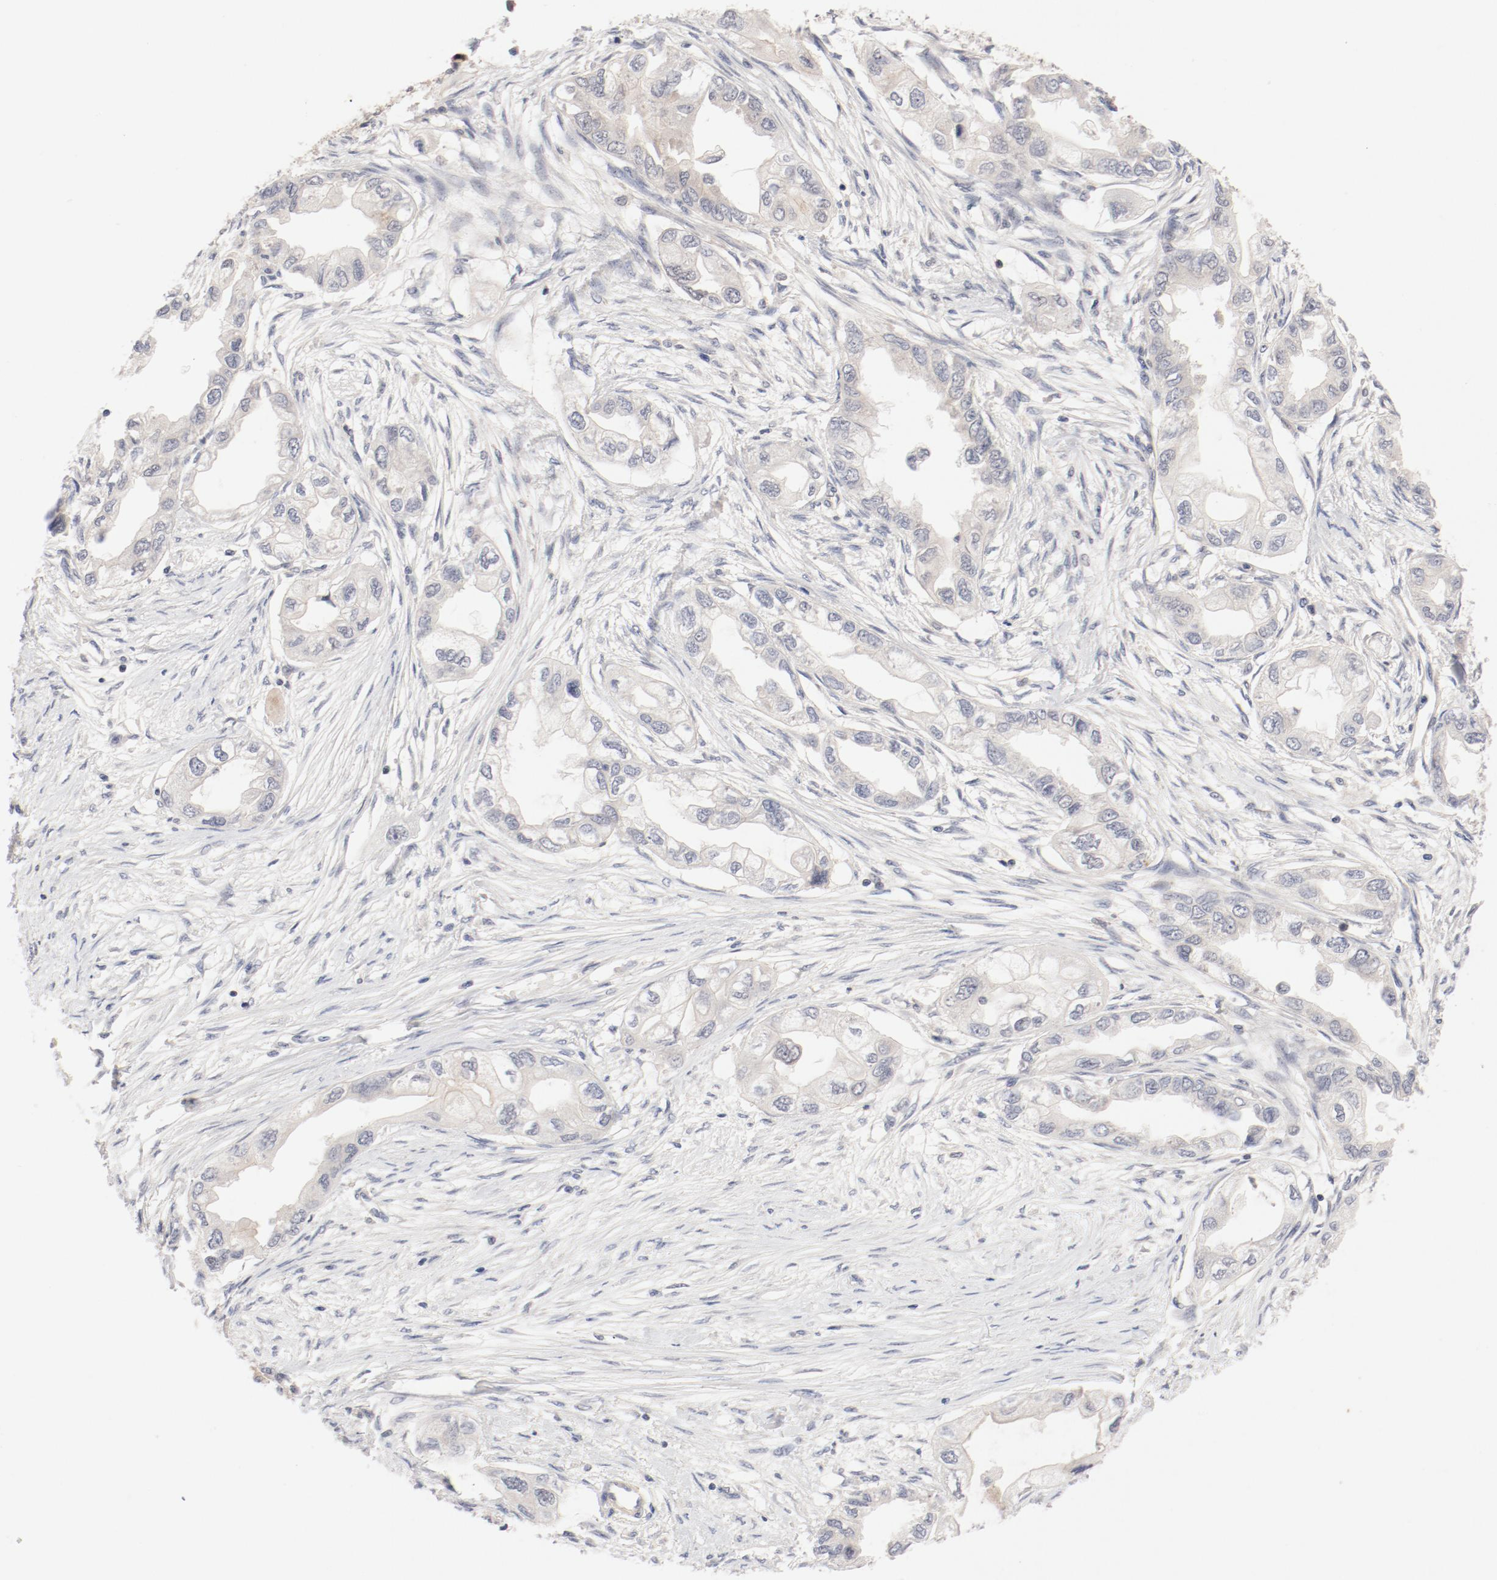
{"staining": {"intensity": "negative", "quantity": "none", "location": "none"}, "tissue": "endometrial cancer", "cell_type": "Tumor cells", "image_type": "cancer", "snomed": [{"axis": "morphology", "description": "Adenocarcinoma, NOS"}, {"axis": "topography", "description": "Endometrium"}], "caption": "Immunohistochemical staining of human adenocarcinoma (endometrial) displays no significant staining in tumor cells. Brightfield microscopy of immunohistochemistry stained with DAB (3,3'-diaminobenzidine) (brown) and hematoxylin (blue), captured at high magnification.", "gene": "ZNF267", "patient": {"sex": "female", "age": 67}}